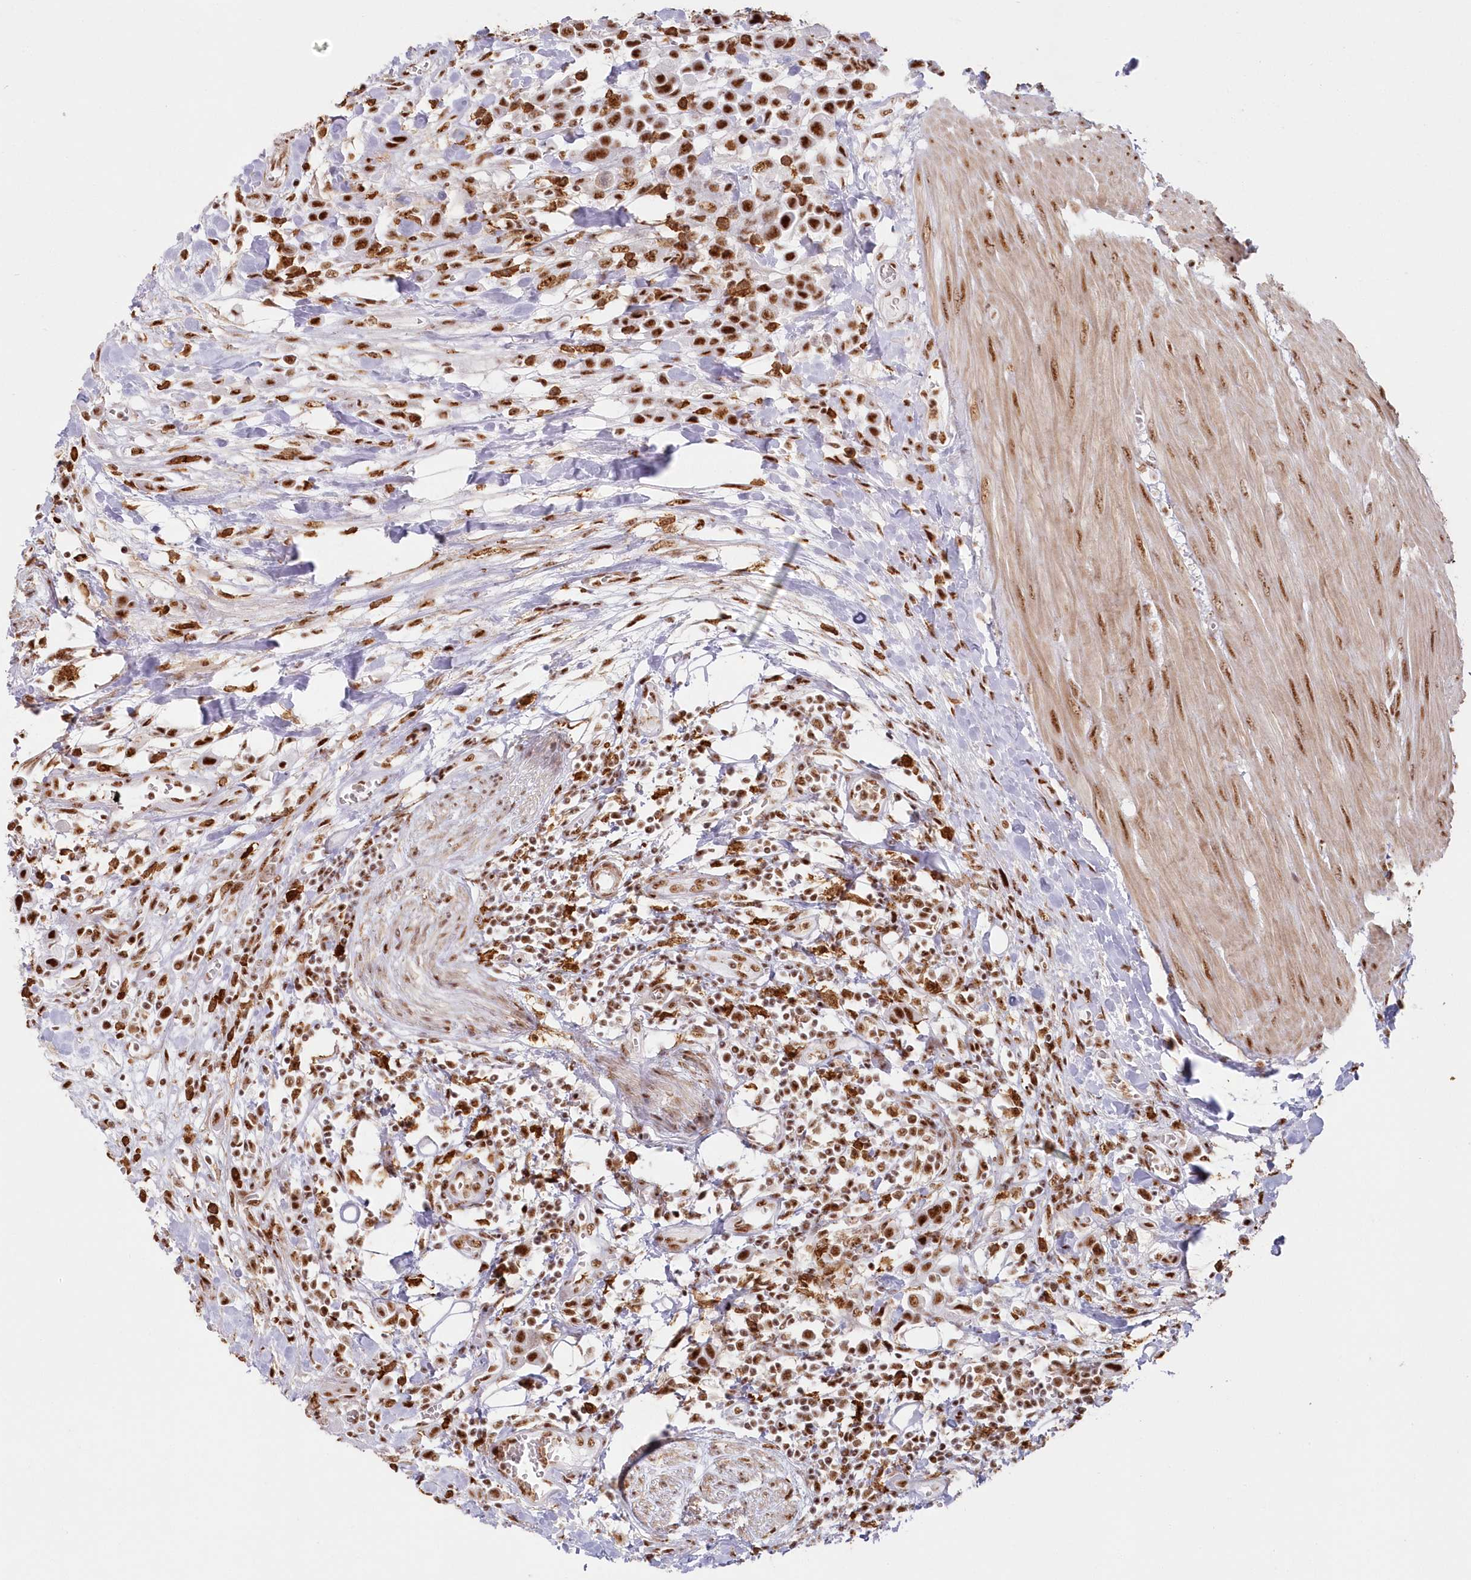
{"staining": {"intensity": "strong", "quantity": ">75%", "location": "nuclear"}, "tissue": "urothelial cancer", "cell_type": "Tumor cells", "image_type": "cancer", "snomed": [{"axis": "morphology", "description": "Urothelial carcinoma, High grade"}, {"axis": "topography", "description": "Urinary bladder"}], "caption": "Protein positivity by immunohistochemistry (IHC) shows strong nuclear positivity in approximately >75% of tumor cells in urothelial carcinoma (high-grade). The staining was performed using DAB (3,3'-diaminobenzidine) to visualize the protein expression in brown, while the nuclei were stained in blue with hematoxylin (Magnification: 20x).", "gene": "DDX46", "patient": {"sex": "male", "age": 50}}